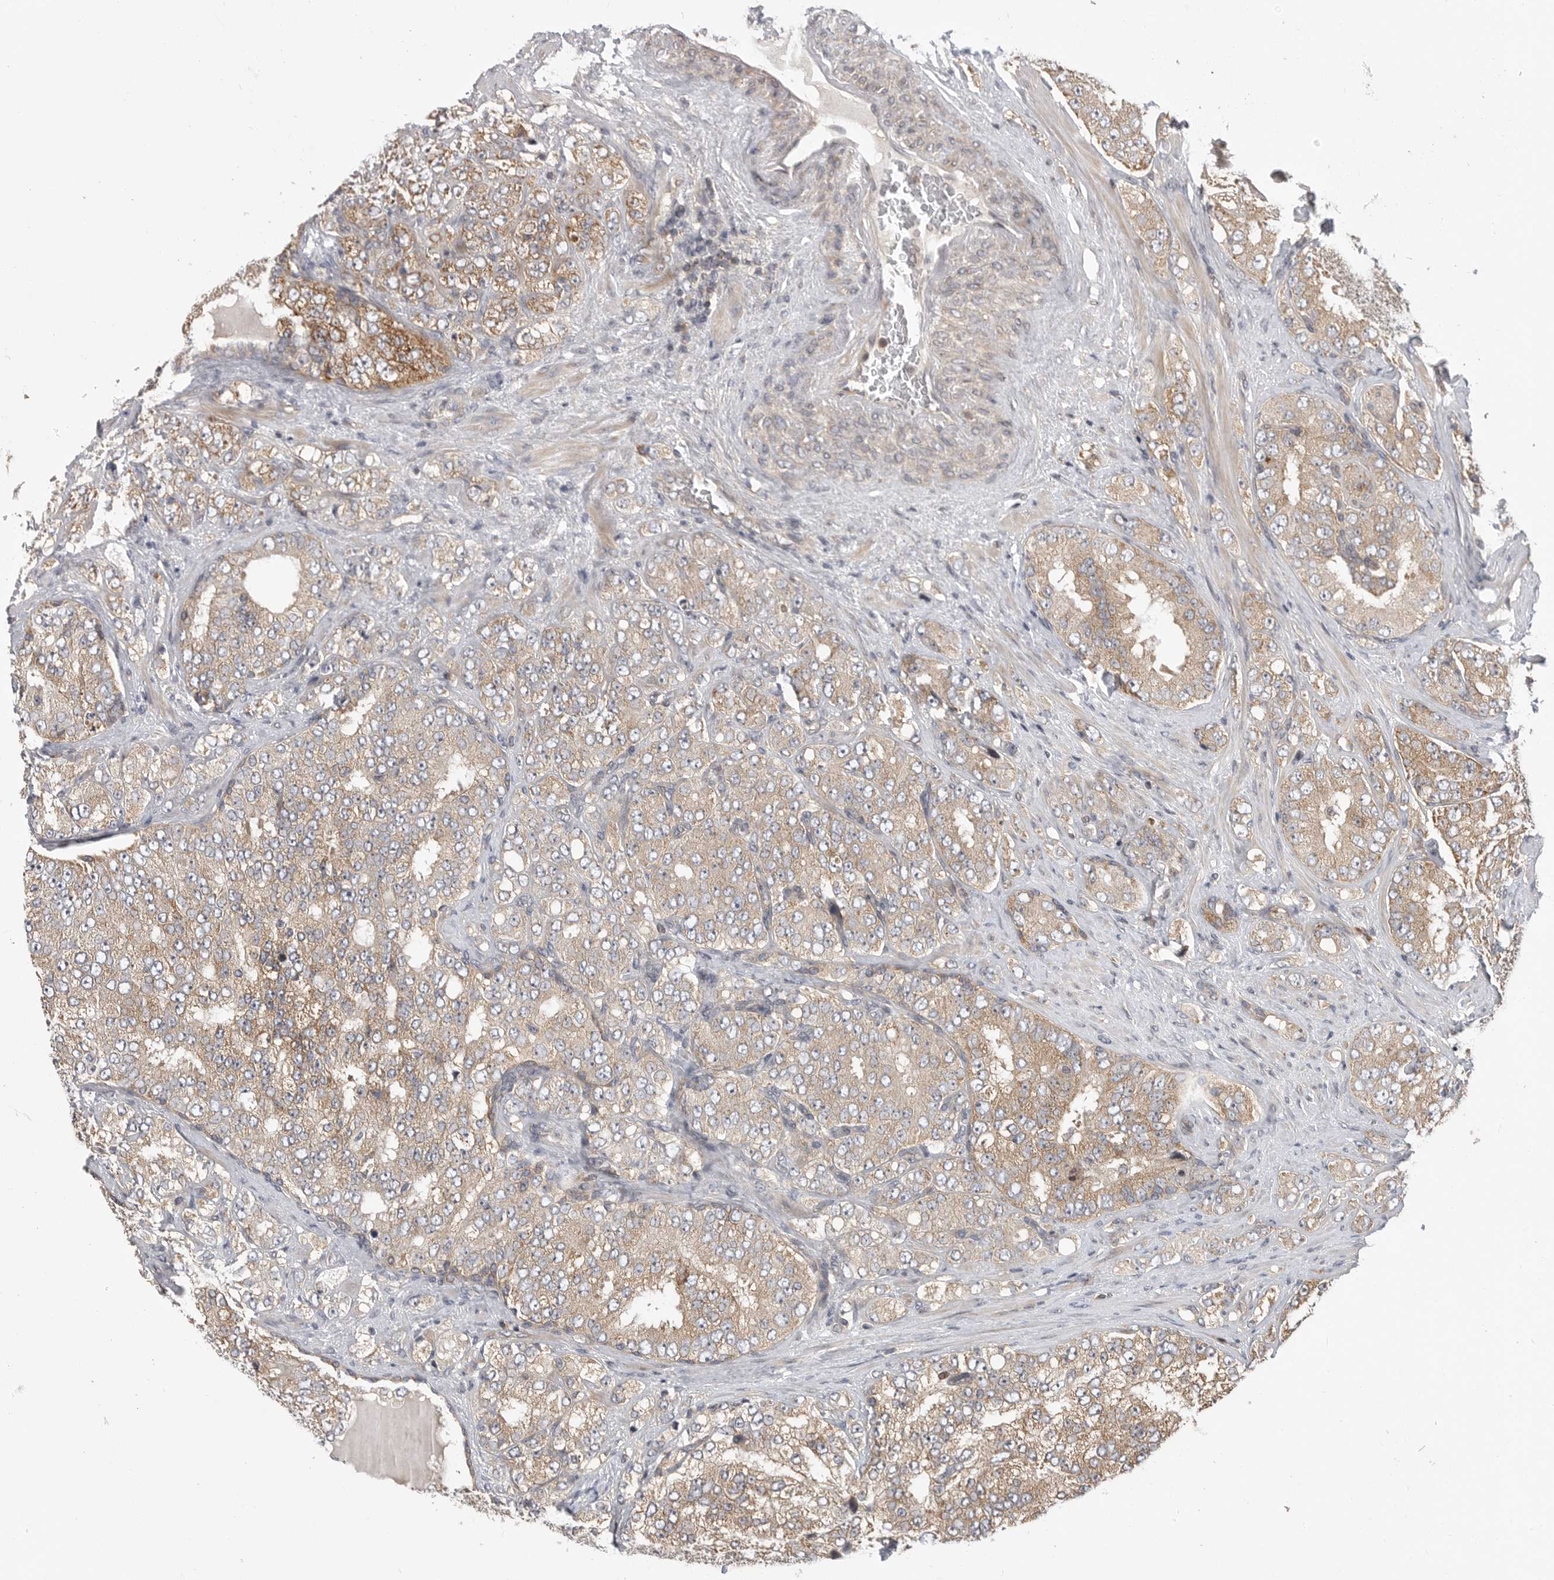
{"staining": {"intensity": "weak", "quantity": ">75%", "location": "cytoplasmic/membranous"}, "tissue": "prostate cancer", "cell_type": "Tumor cells", "image_type": "cancer", "snomed": [{"axis": "morphology", "description": "Adenocarcinoma, High grade"}, {"axis": "topography", "description": "Prostate"}], "caption": "Prostate cancer stained with a brown dye shows weak cytoplasmic/membranous positive expression in about >75% of tumor cells.", "gene": "OXR1", "patient": {"sex": "male", "age": 58}}